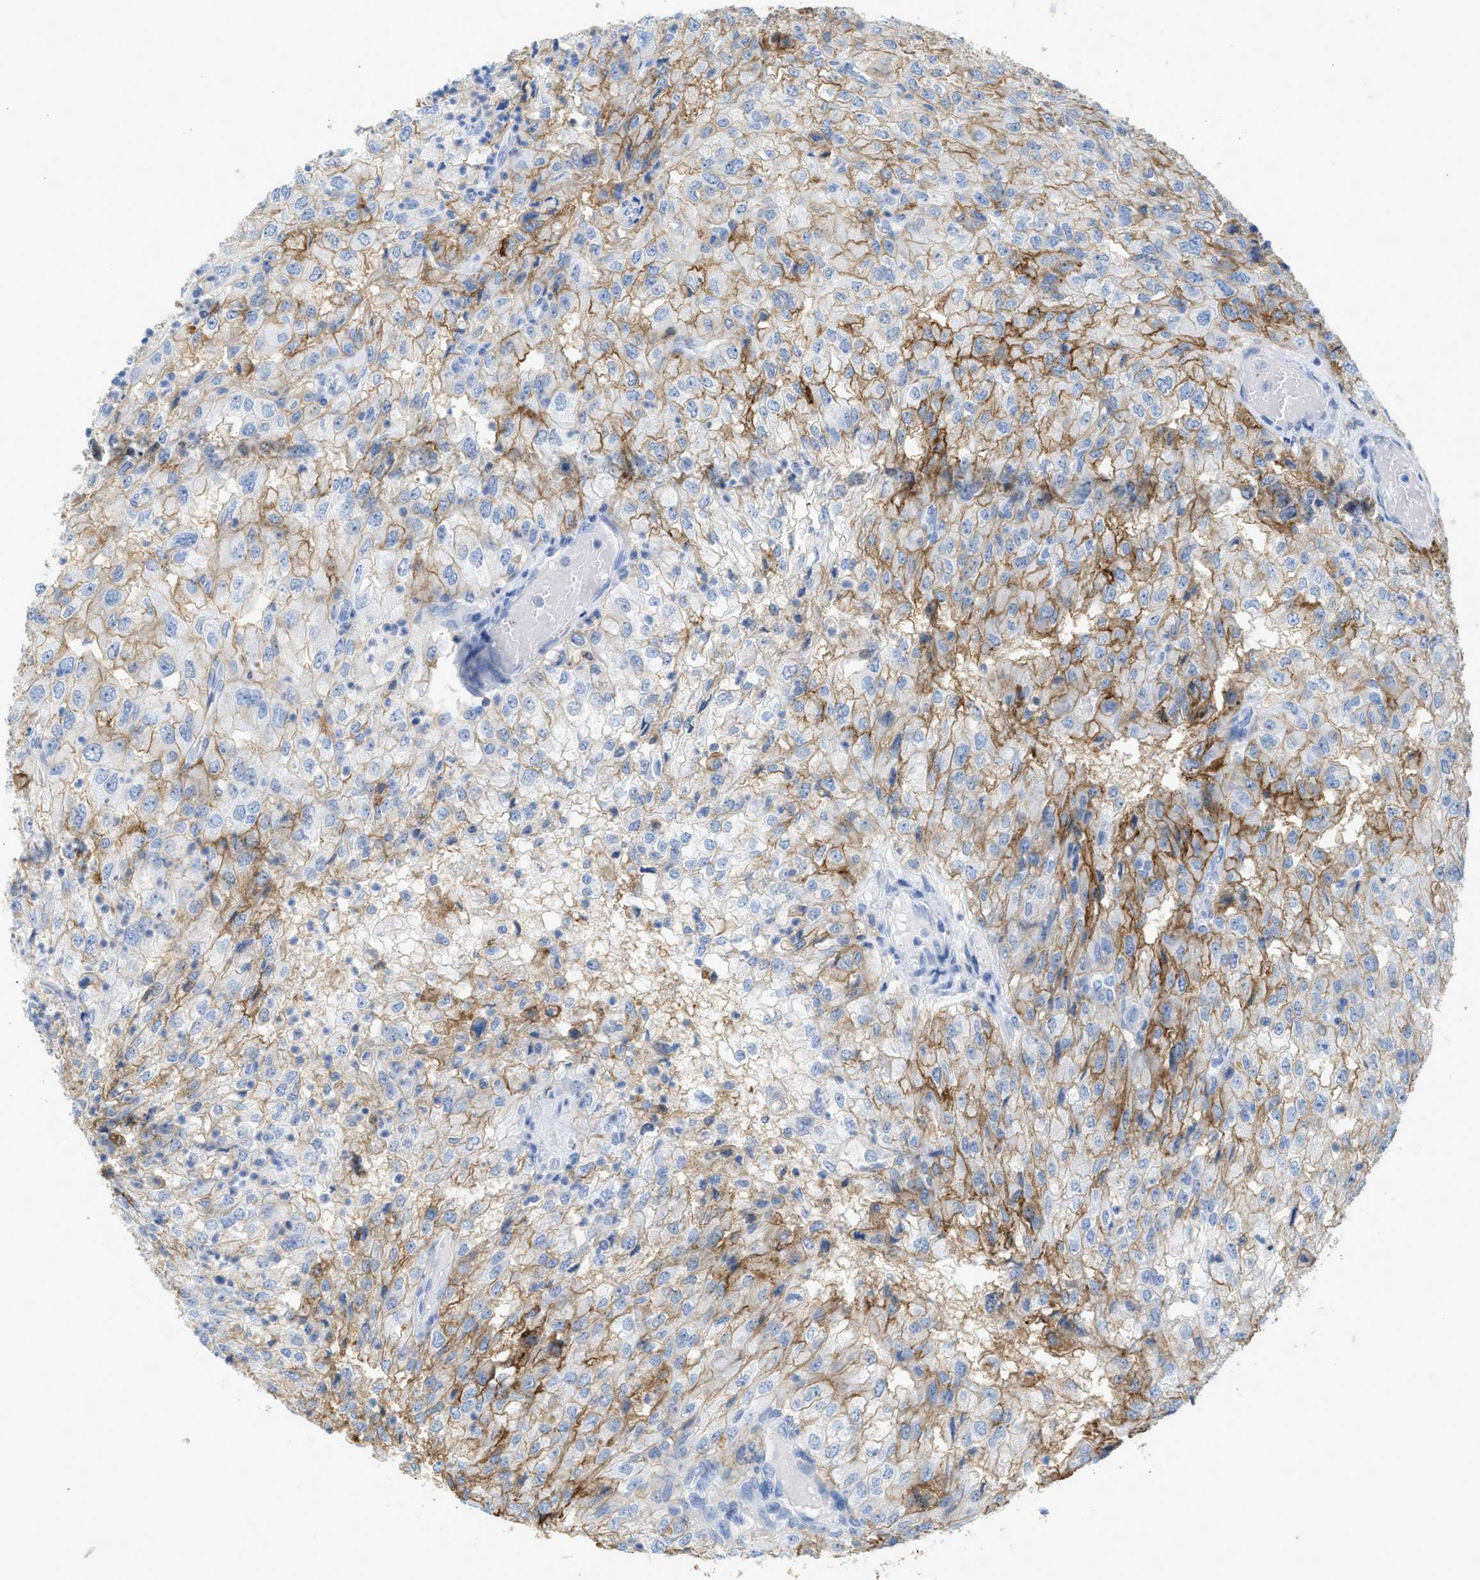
{"staining": {"intensity": "moderate", "quantity": ">75%", "location": "cytoplasmic/membranous"}, "tissue": "renal cancer", "cell_type": "Tumor cells", "image_type": "cancer", "snomed": [{"axis": "morphology", "description": "Adenocarcinoma, NOS"}, {"axis": "topography", "description": "Kidney"}], "caption": "Brown immunohistochemical staining in human adenocarcinoma (renal) demonstrates moderate cytoplasmic/membranous expression in approximately >75% of tumor cells.", "gene": "SLC3A2", "patient": {"sex": "female", "age": 54}}